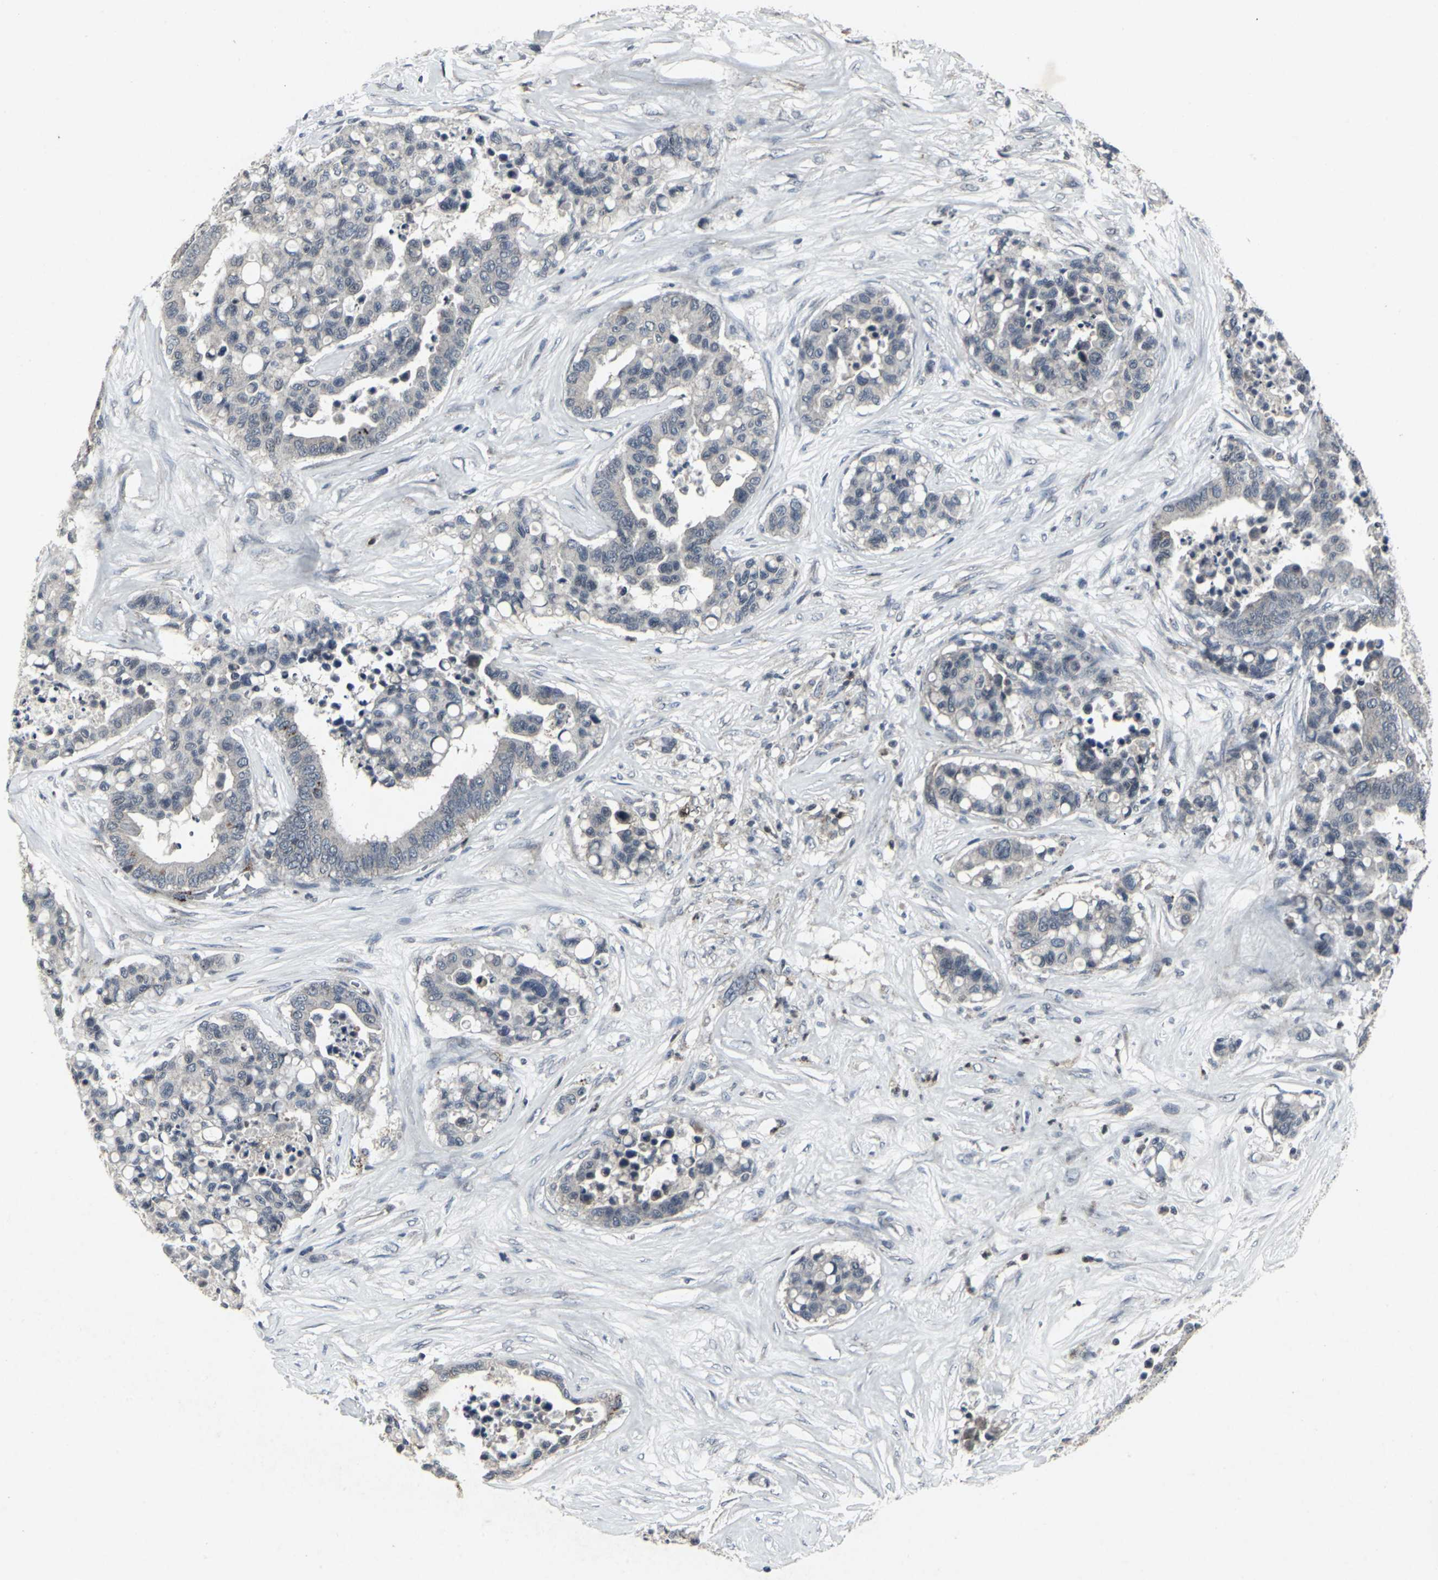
{"staining": {"intensity": "strong", "quantity": "25%-75%", "location": "cytoplasmic/membranous"}, "tissue": "colorectal cancer", "cell_type": "Tumor cells", "image_type": "cancer", "snomed": [{"axis": "morphology", "description": "Adenocarcinoma, NOS"}, {"axis": "topography", "description": "Colon"}], "caption": "Colorectal adenocarcinoma tissue exhibits strong cytoplasmic/membranous staining in about 25%-75% of tumor cells, visualized by immunohistochemistry. (Stains: DAB in brown, nuclei in blue, Microscopy: brightfield microscopy at high magnification).", "gene": "BMP4", "patient": {"sex": "male", "age": 82}}